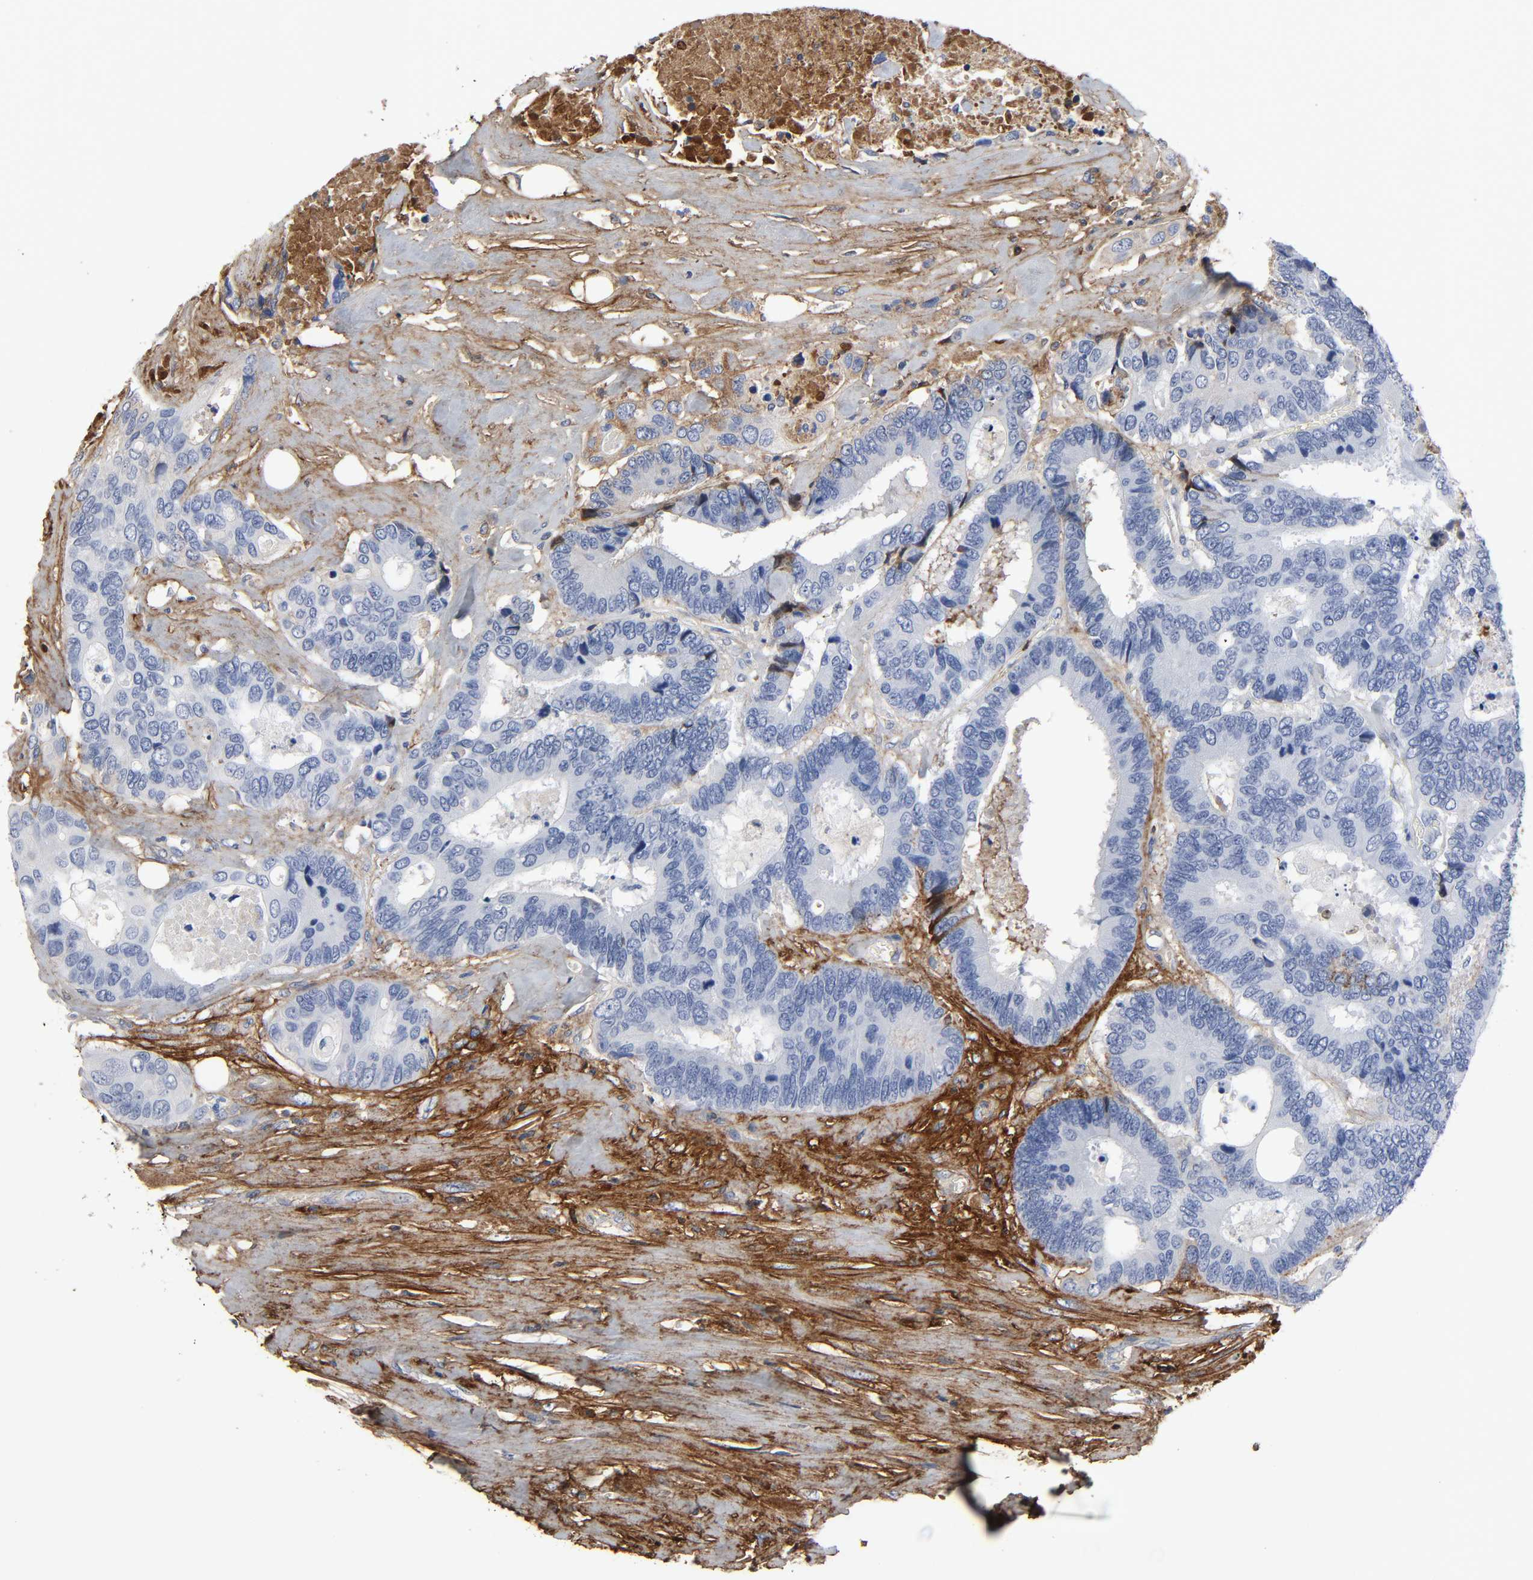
{"staining": {"intensity": "negative", "quantity": "none", "location": "none"}, "tissue": "colorectal cancer", "cell_type": "Tumor cells", "image_type": "cancer", "snomed": [{"axis": "morphology", "description": "Adenocarcinoma, NOS"}, {"axis": "topography", "description": "Rectum"}], "caption": "Immunohistochemistry (IHC) image of colorectal cancer (adenocarcinoma) stained for a protein (brown), which displays no expression in tumor cells.", "gene": "FBLN1", "patient": {"sex": "male", "age": 55}}